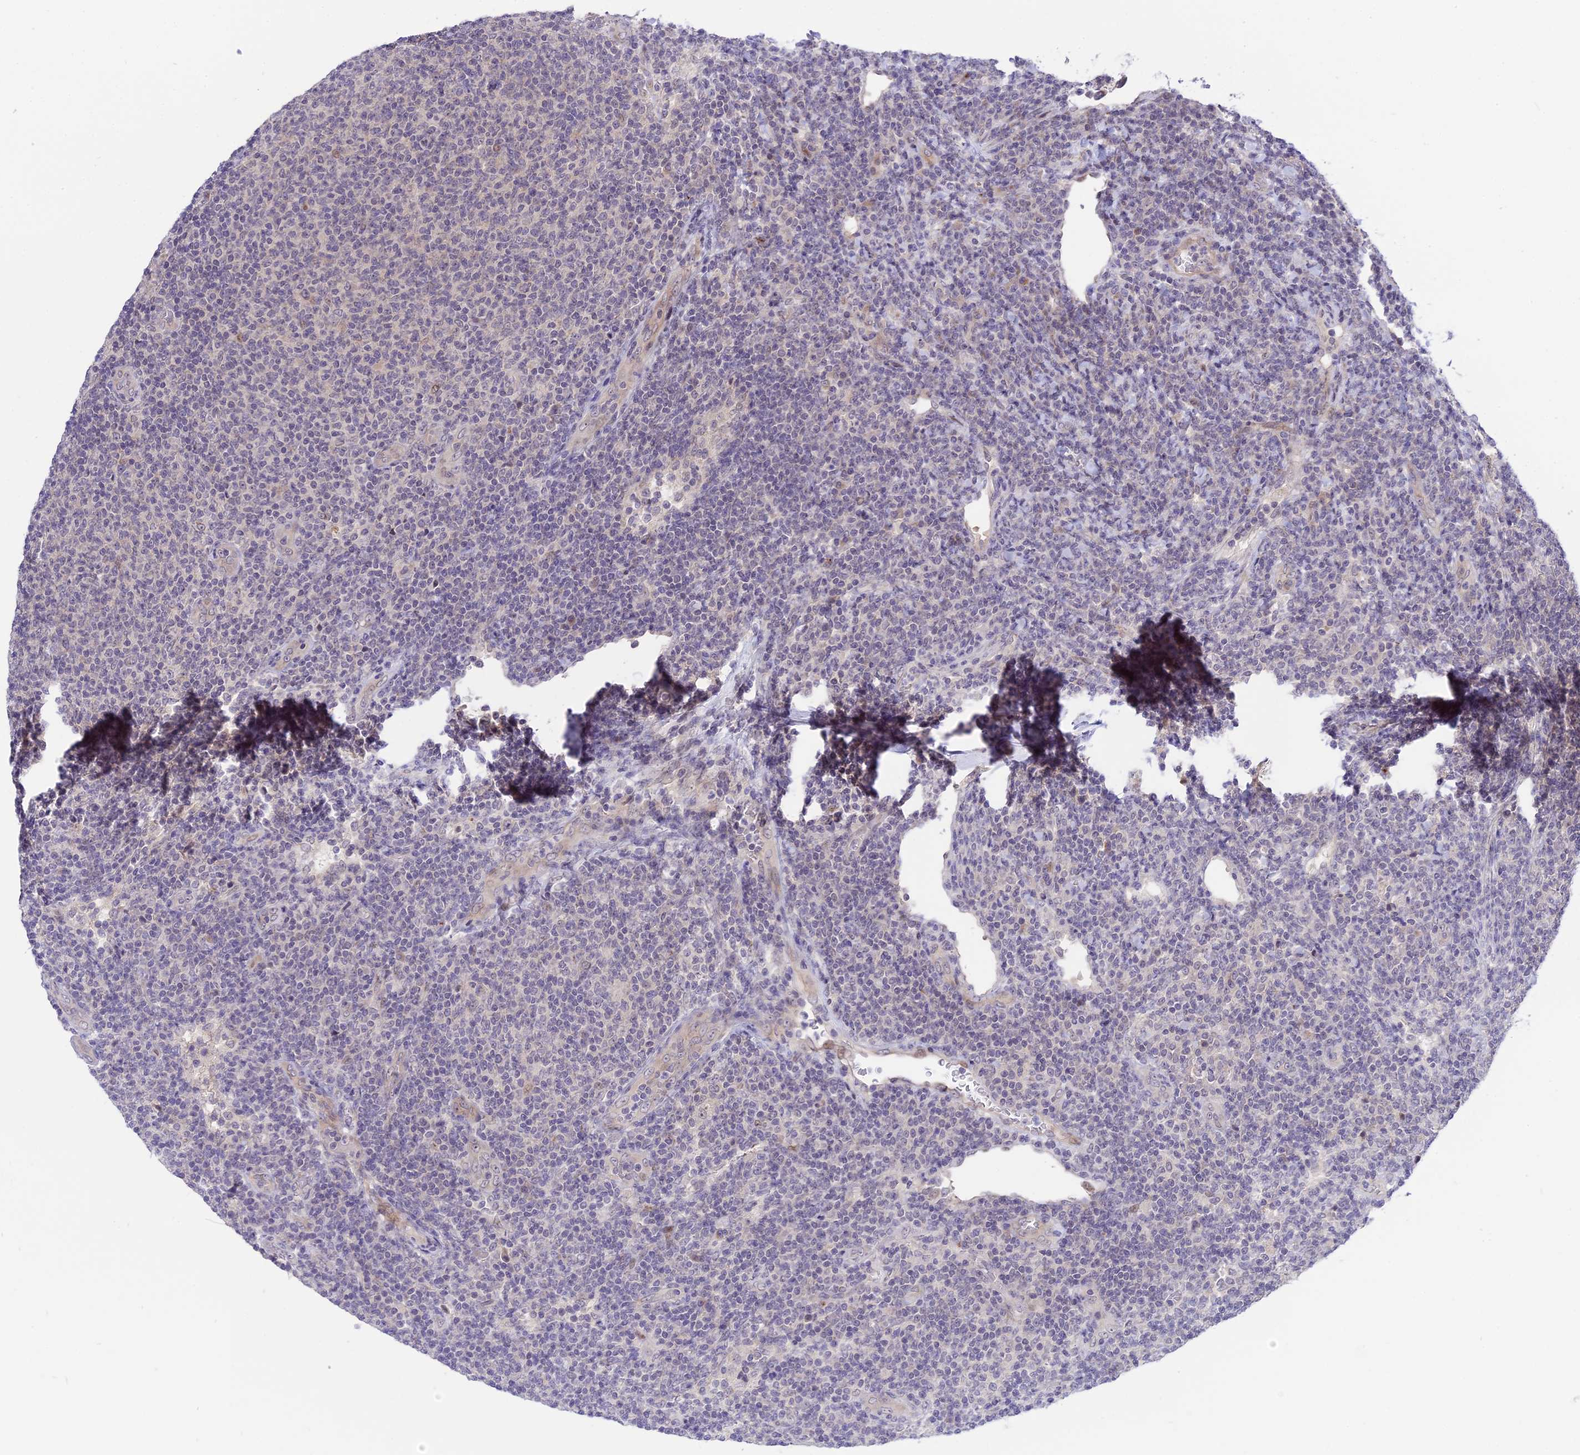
{"staining": {"intensity": "negative", "quantity": "none", "location": "none"}, "tissue": "lymphoma", "cell_type": "Tumor cells", "image_type": "cancer", "snomed": [{"axis": "morphology", "description": "Malignant lymphoma, non-Hodgkin's type, Low grade"}, {"axis": "topography", "description": "Lymph node"}], "caption": "Immunohistochemical staining of human lymphoma reveals no significant positivity in tumor cells. The staining was performed using DAB to visualize the protein expression in brown, while the nuclei were stained in blue with hematoxylin (Magnification: 20x).", "gene": "ZNF837", "patient": {"sex": "male", "age": 66}}